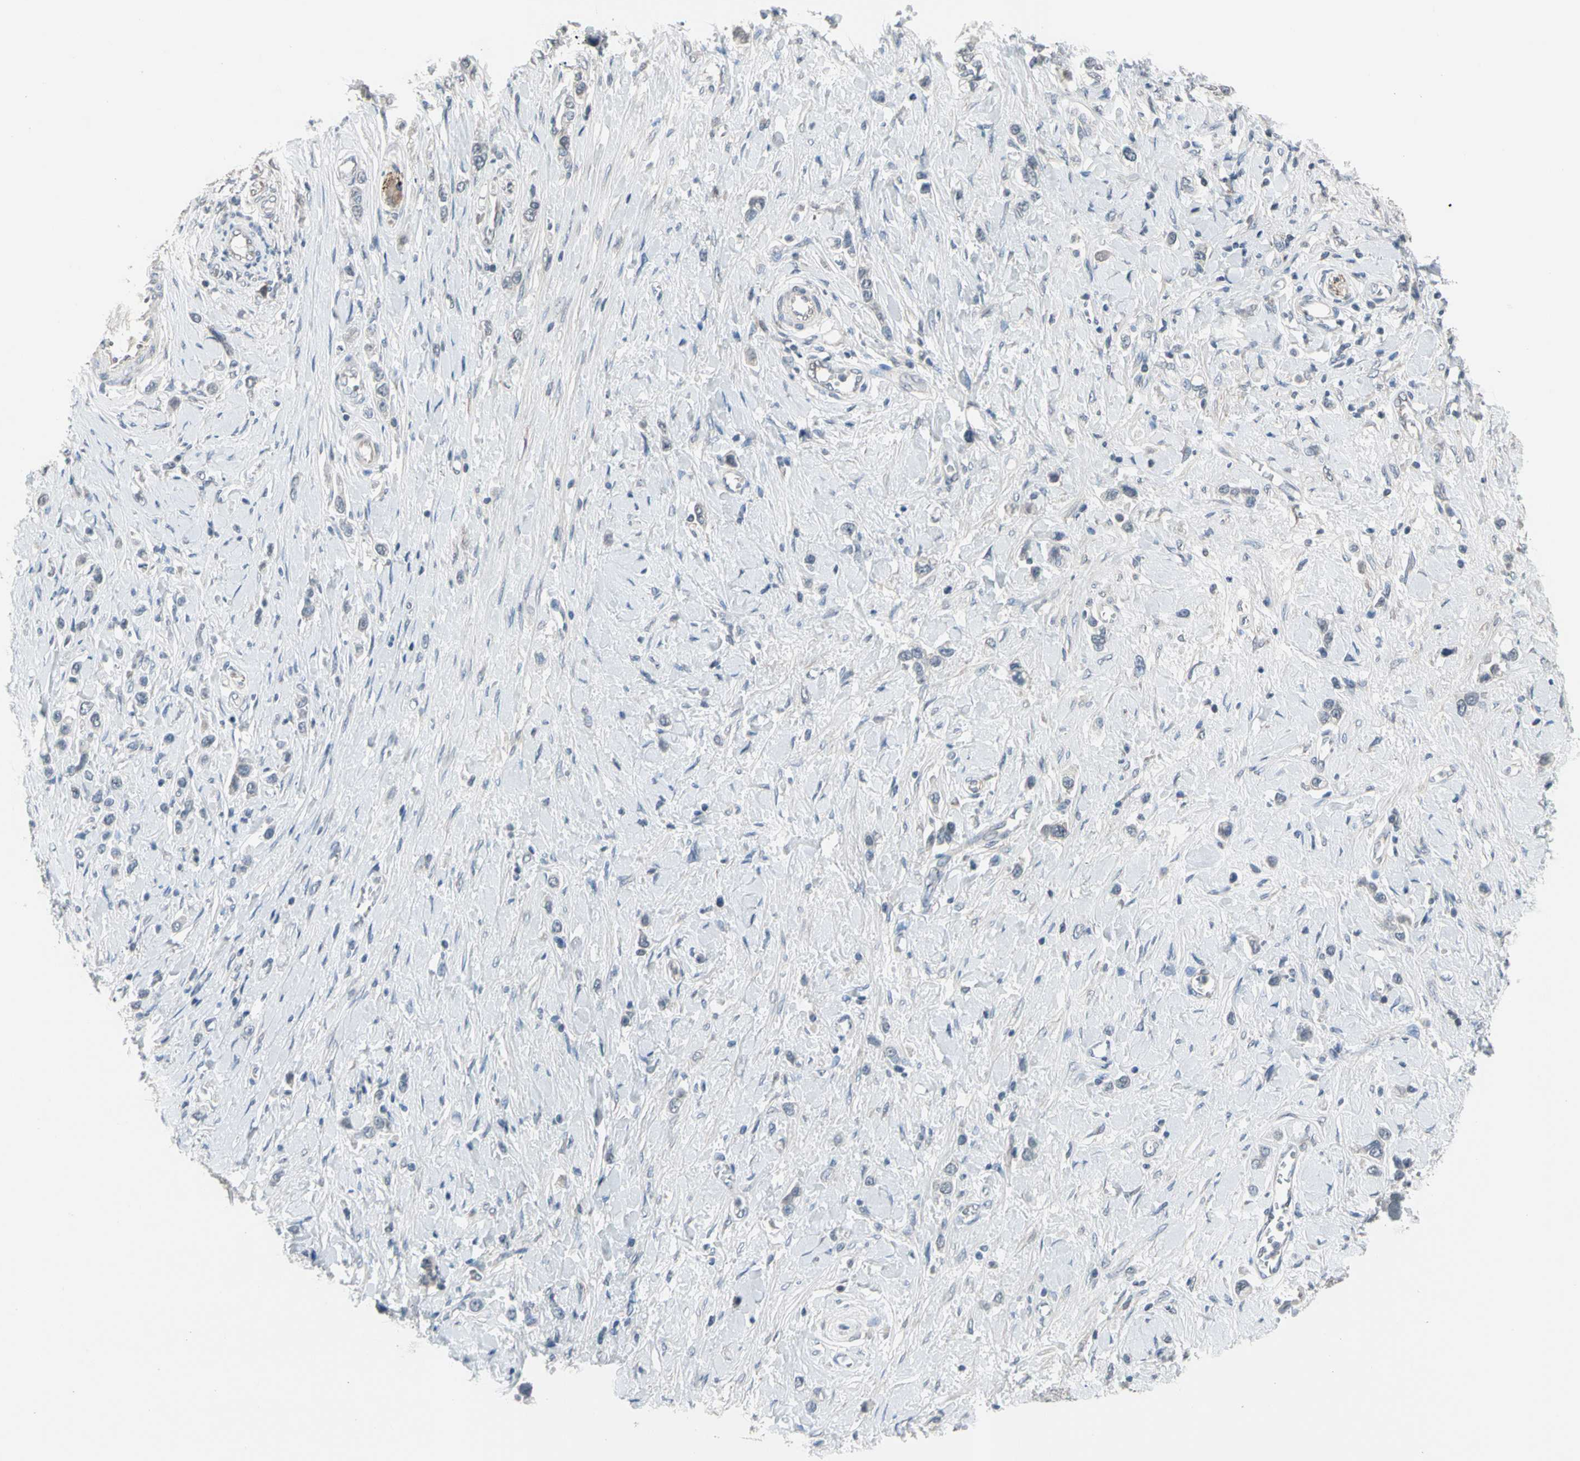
{"staining": {"intensity": "negative", "quantity": "none", "location": "none"}, "tissue": "stomach cancer", "cell_type": "Tumor cells", "image_type": "cancer", "snomed": [{"axis": "morphology", "description": "Normal tissue, NOS"}, {"axis": "morphology", "description": "Adenocarcinoma, NOS"}, {"axis": "topography", "description": "Stomach, upper"}, {"axis": "topography", "description": "Stomach"}], "caption": "Human stomach cancer (adenocarcinoma) stained for a protein using immunohistochemistry shows no staining in tumor cells.", "gene": "SV2A", "patient": {"sex": "female", "age": 65}}